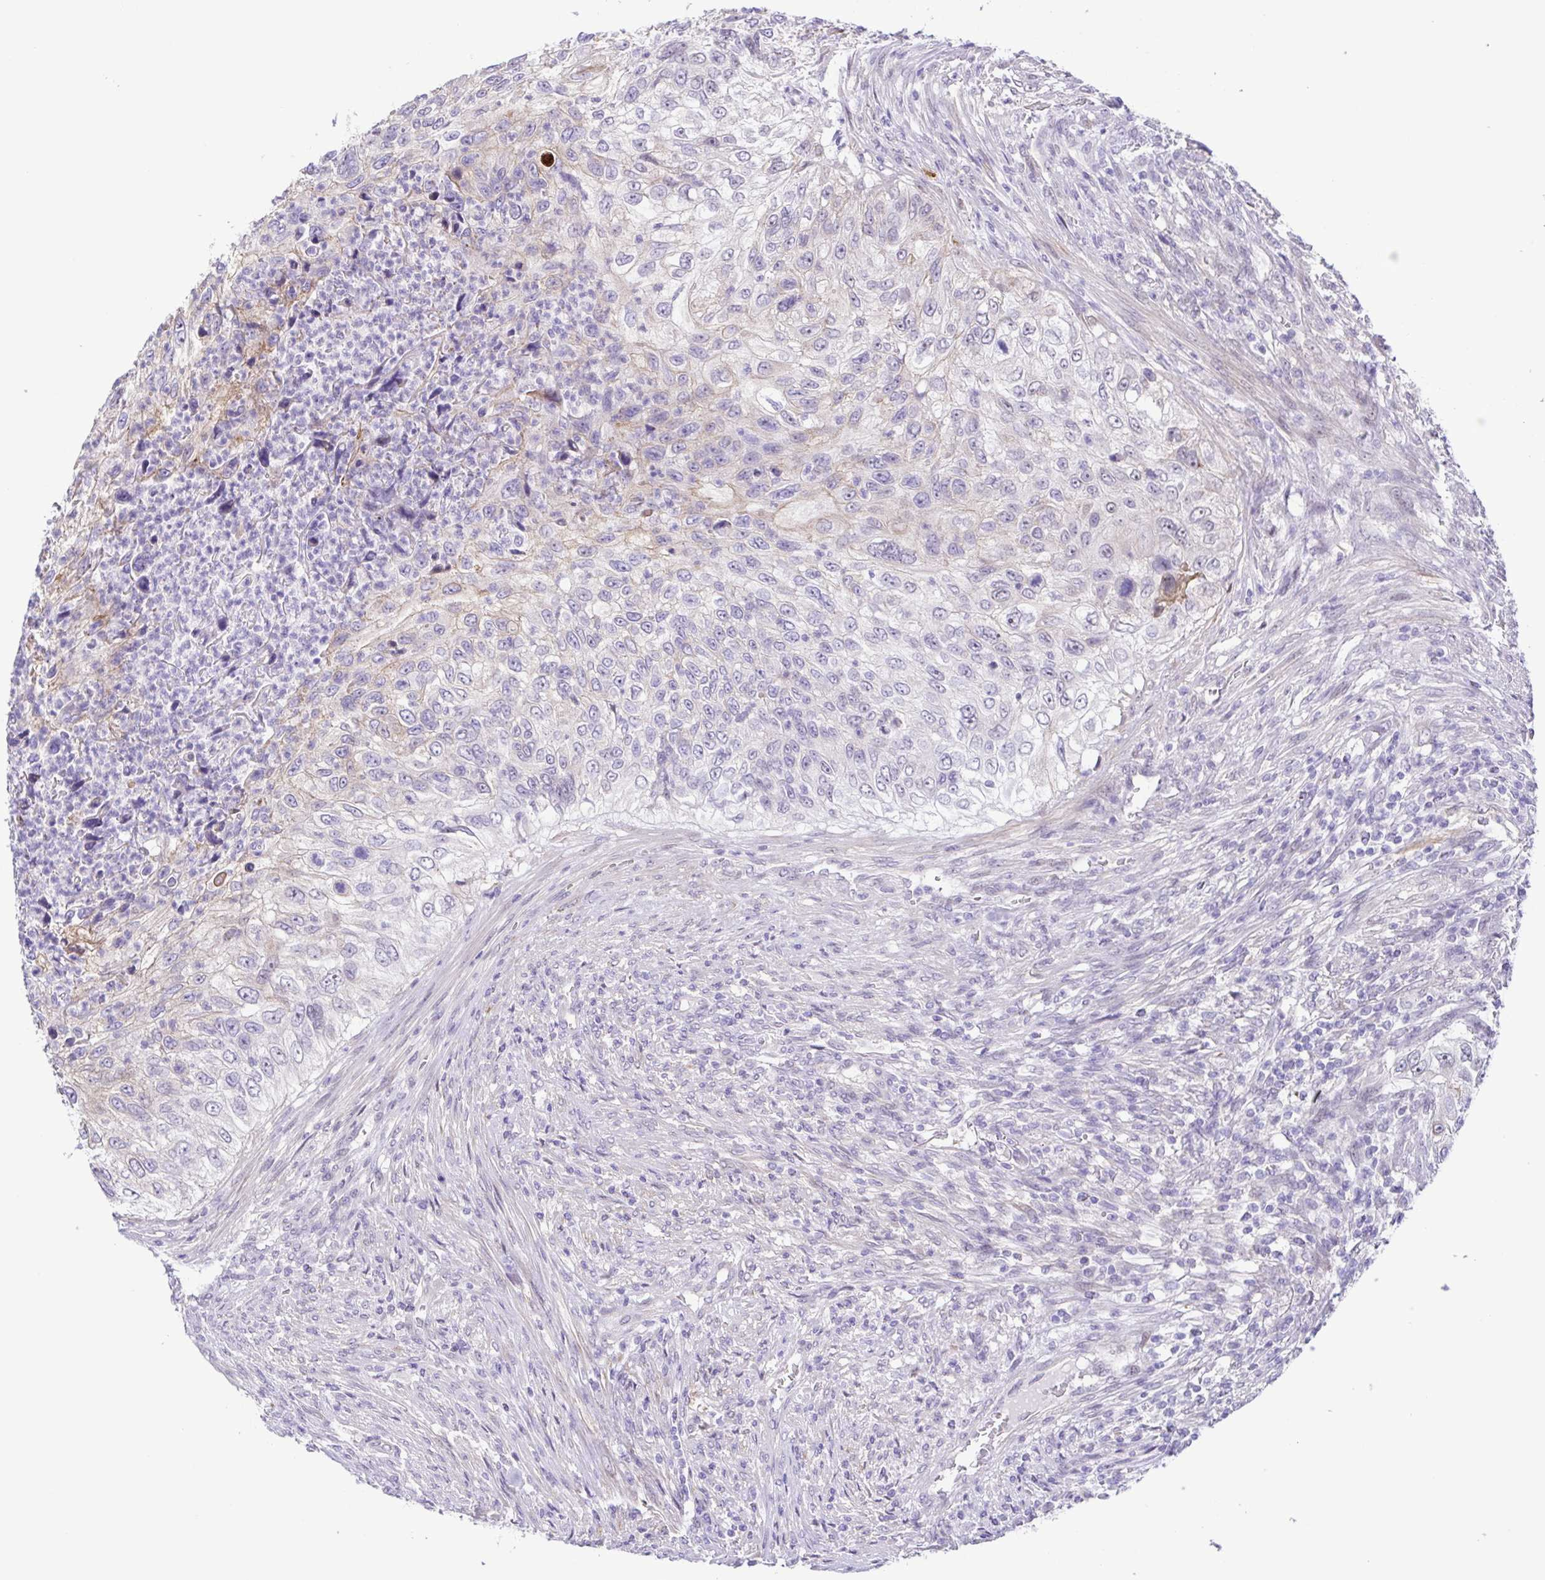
{"staining": {"intensity": "weak", "quantity": "<25%", "location": "cytoplasmic/membranous"}, "tissue": "urothelial cancer", "cell_type": "Tumor cells", "image_type": "cancer", "snomed": [{"axis": "morphology", "description": "Urothelial carcinoma, High grade"}, {"axis": "topography", "description": "Urinary bladder"}], "caption": "This is an immunohistochemistry micrograph of human urothelial cancer. There is no positivity in tumor cells.", "gene": "DCLK2", "patient": {"sex": "female", "age": 60}}